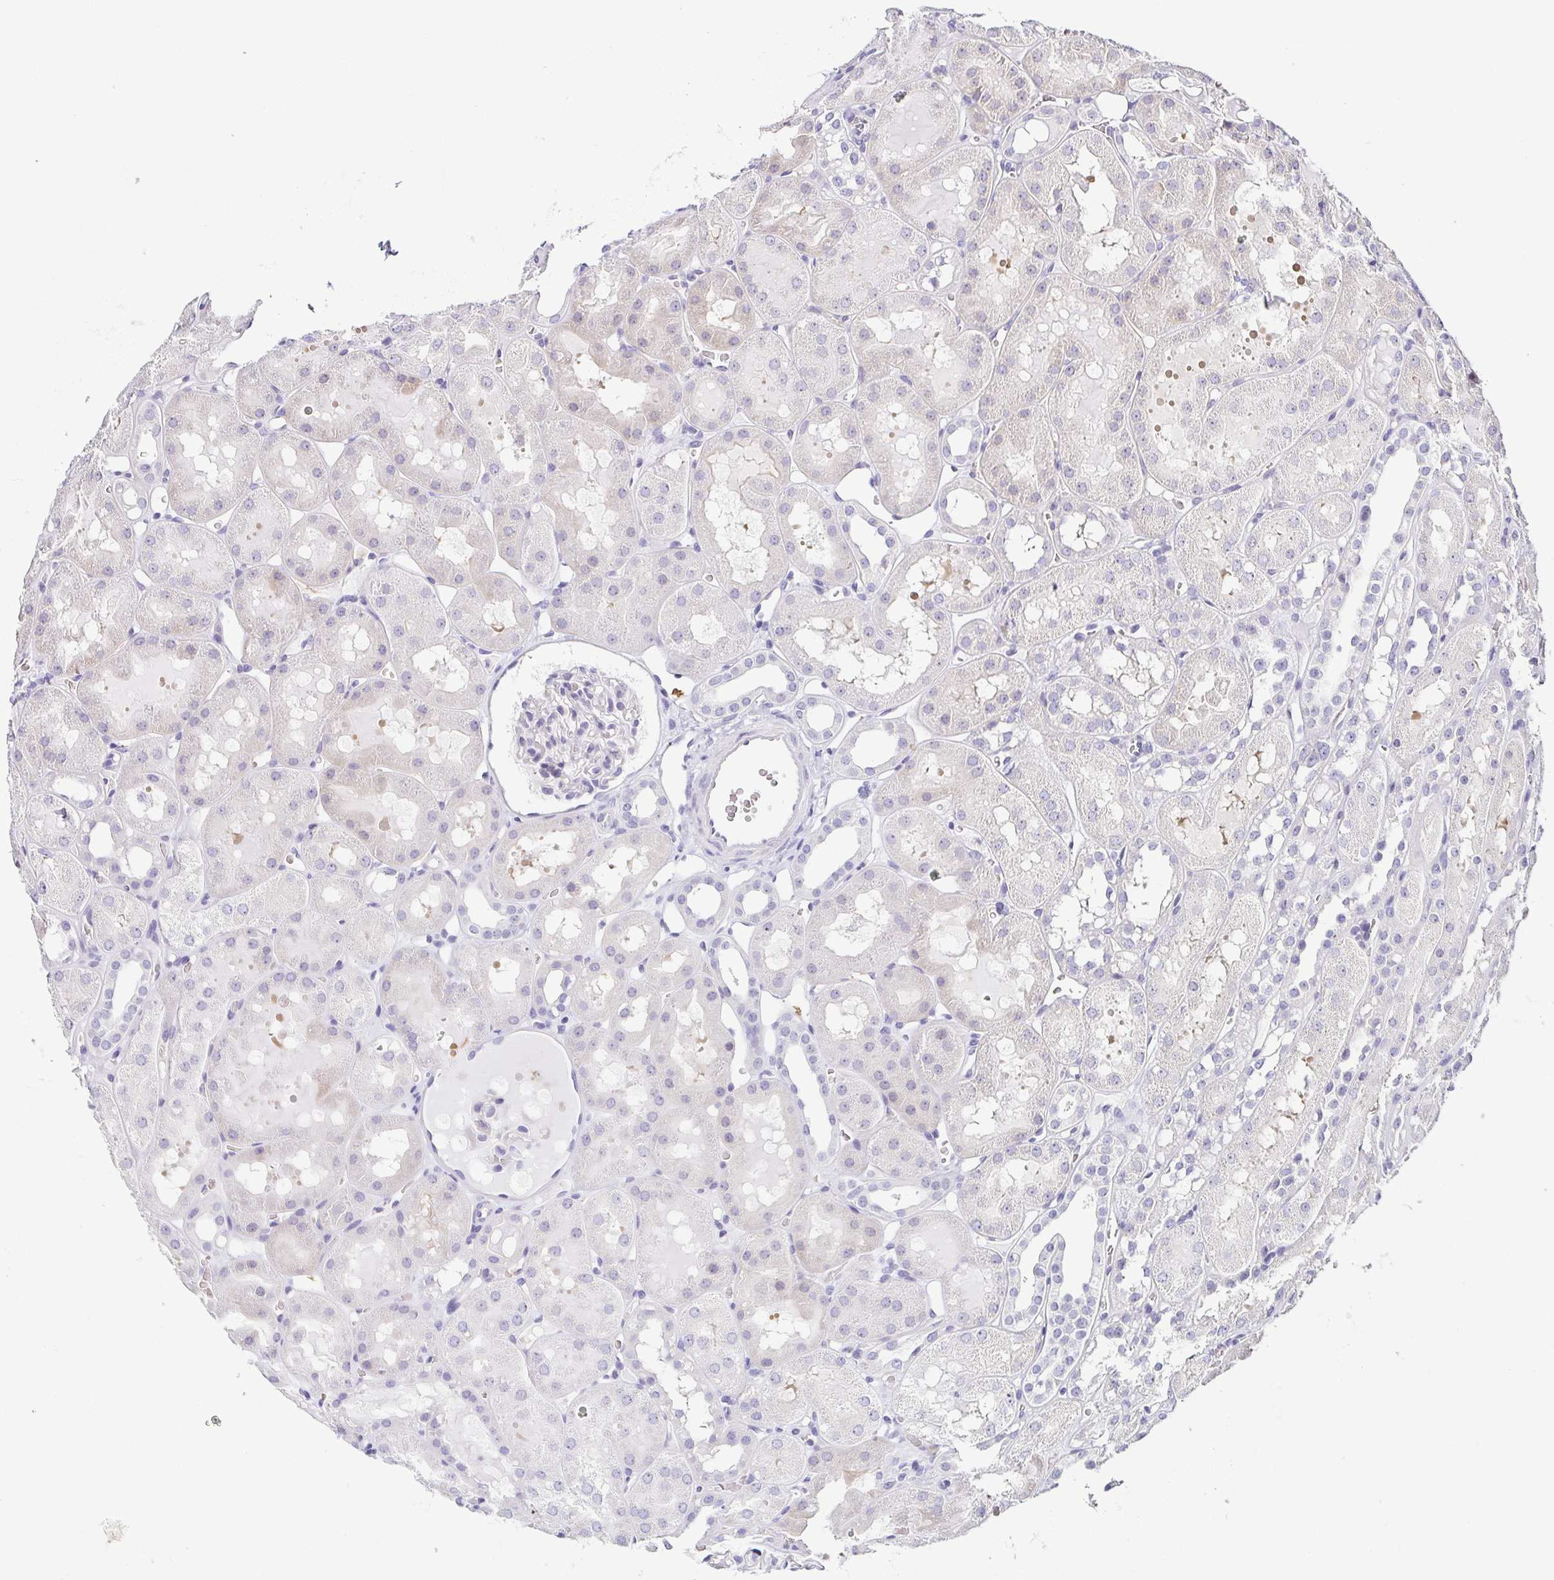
{"staining": {"intensity": "negative", "quantity": "none", "location": "none"}, "tissue": "kidney", "cell_type": "Cells in glomeruli", "image_type": "normal", "snomed": [{"axis": "morphology", "description": "Normal tissue, NOS"}, {"axis": "topography", "description": "Kidney"}, {"axis": "topography", "description": "Urinary bladder"}], "caption": "Immunohistochemistry (IHC) image of benign kidney: human kidney stained with DAB displays no significant protein staining in cells in glomeruli.", "gene": "FAM162B", "patient": {"sex": "male", "age": 16}}